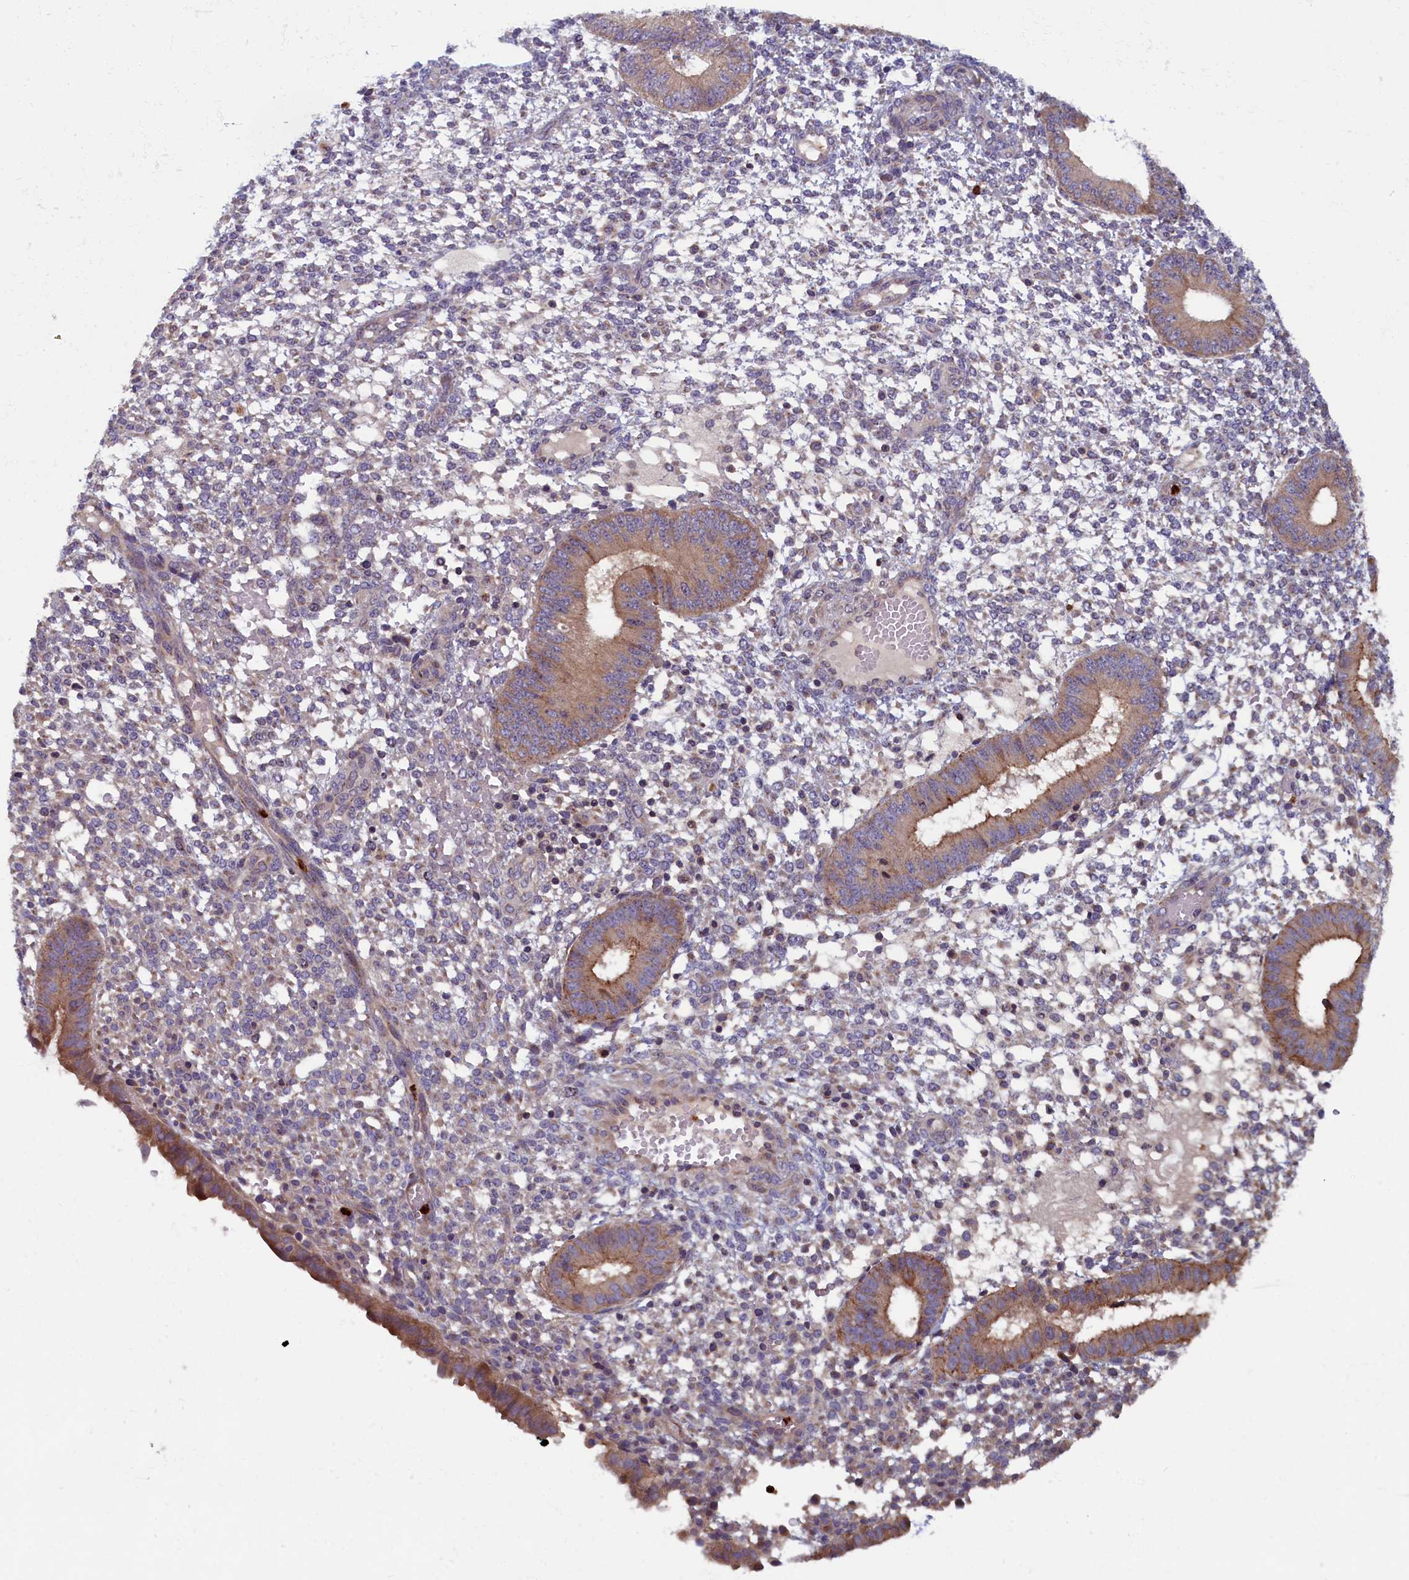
{"staining": {"intensity": "weak", "quantity": "<25%", "location": "cytoplasmic/membranous"}, "tissue": "endometrium", "cell_type": "Cells in endometrial stroma", "image_type": "normal", "snomed": [{"axis": "morphology", "description": "Normal tissue, NOS"}, {"axis": "topography", "description": "Endometrium"}], "caption": "Immunohistochemistry (IHC) of benign endometrium reveals no staining in cells in endometrial stroma.", "gene": "TNK2", "patient": {"sex": "female", "age": 49}}